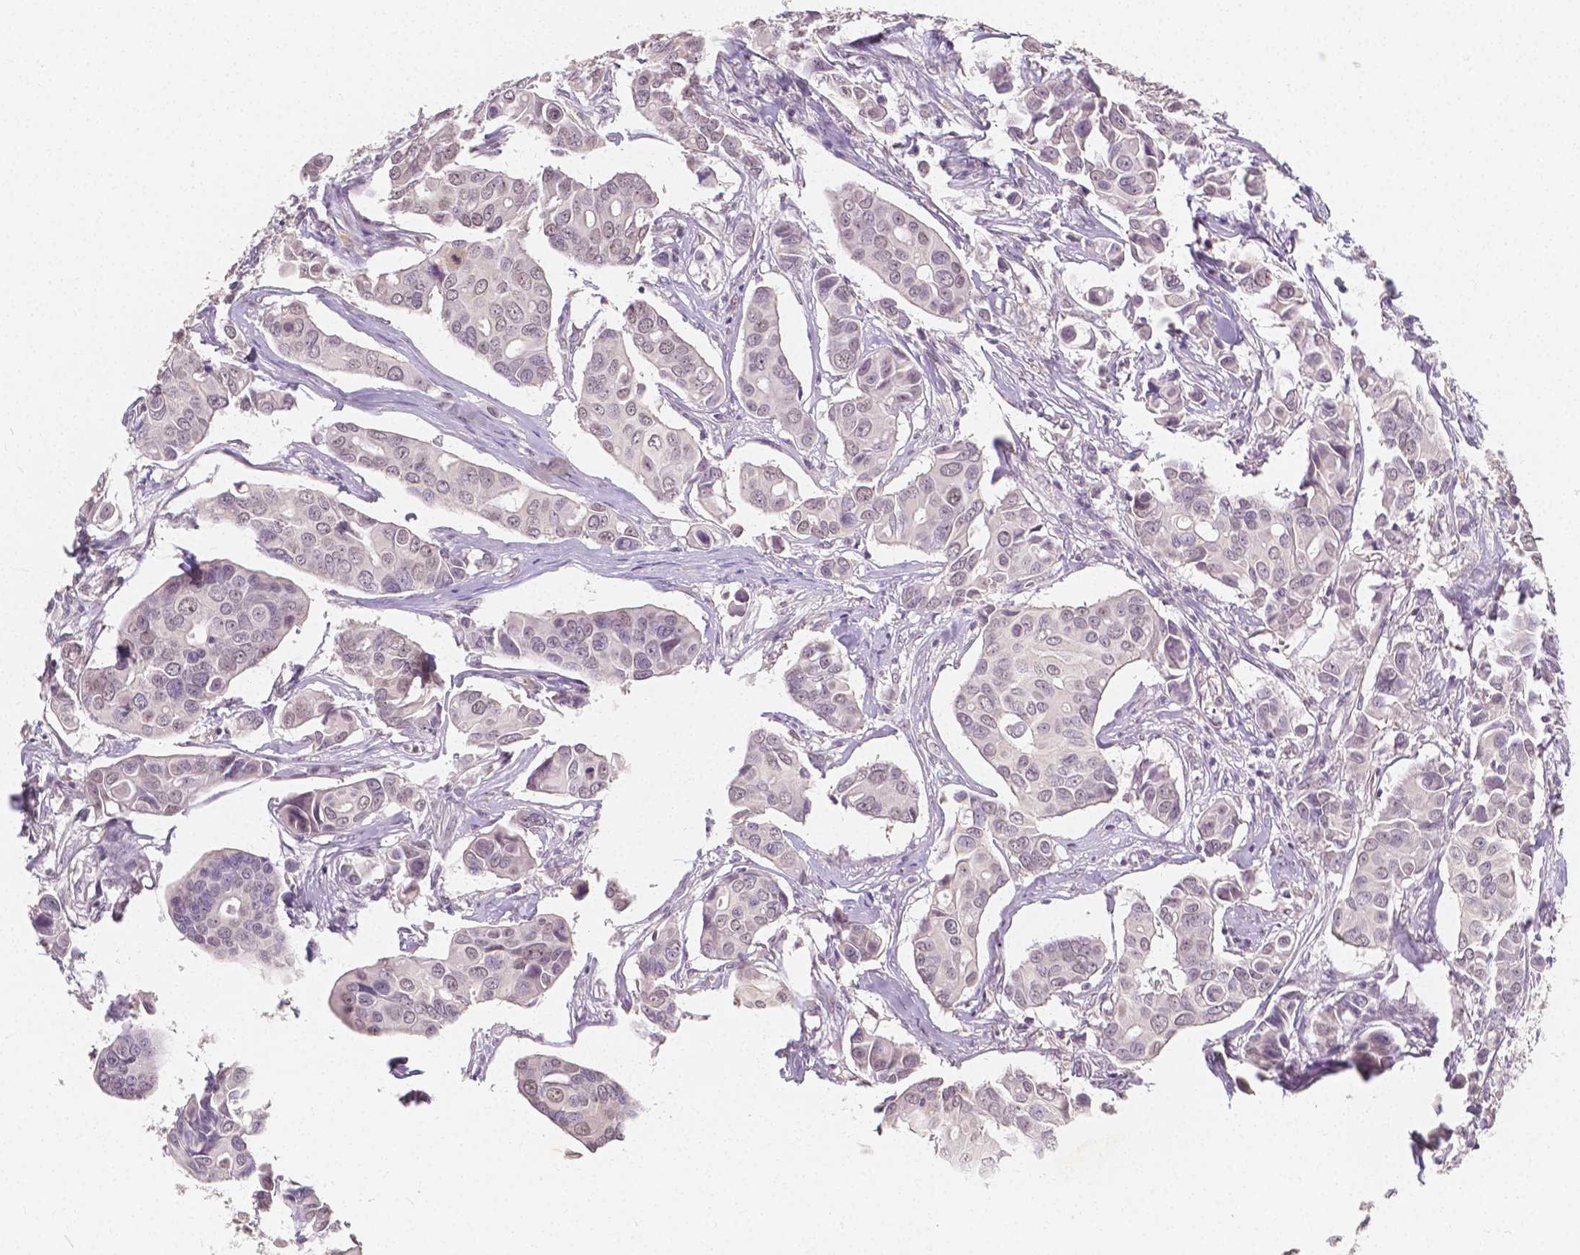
{"staining": {"intensity": "weak", "quantity": "<25%", "location": "nuclear"}, "tissue": "breast cancer", "cell_type": "Tumor cells", "image_type": "cancer", "snomed": [{"axis": "morphology", "description": "Duct carcinoma"}, {"axis": "topography", "description": "Breast"}], "caption": "An immunohistochemistry (IHC) histopathology image of breast infiltrating ductal carcinoma is shown. There is no staining in tumor cells of breast infiltrating ductal carcinoma.", "gene": "NOLC1", "patient": {"sex": "female", "age": 54}}